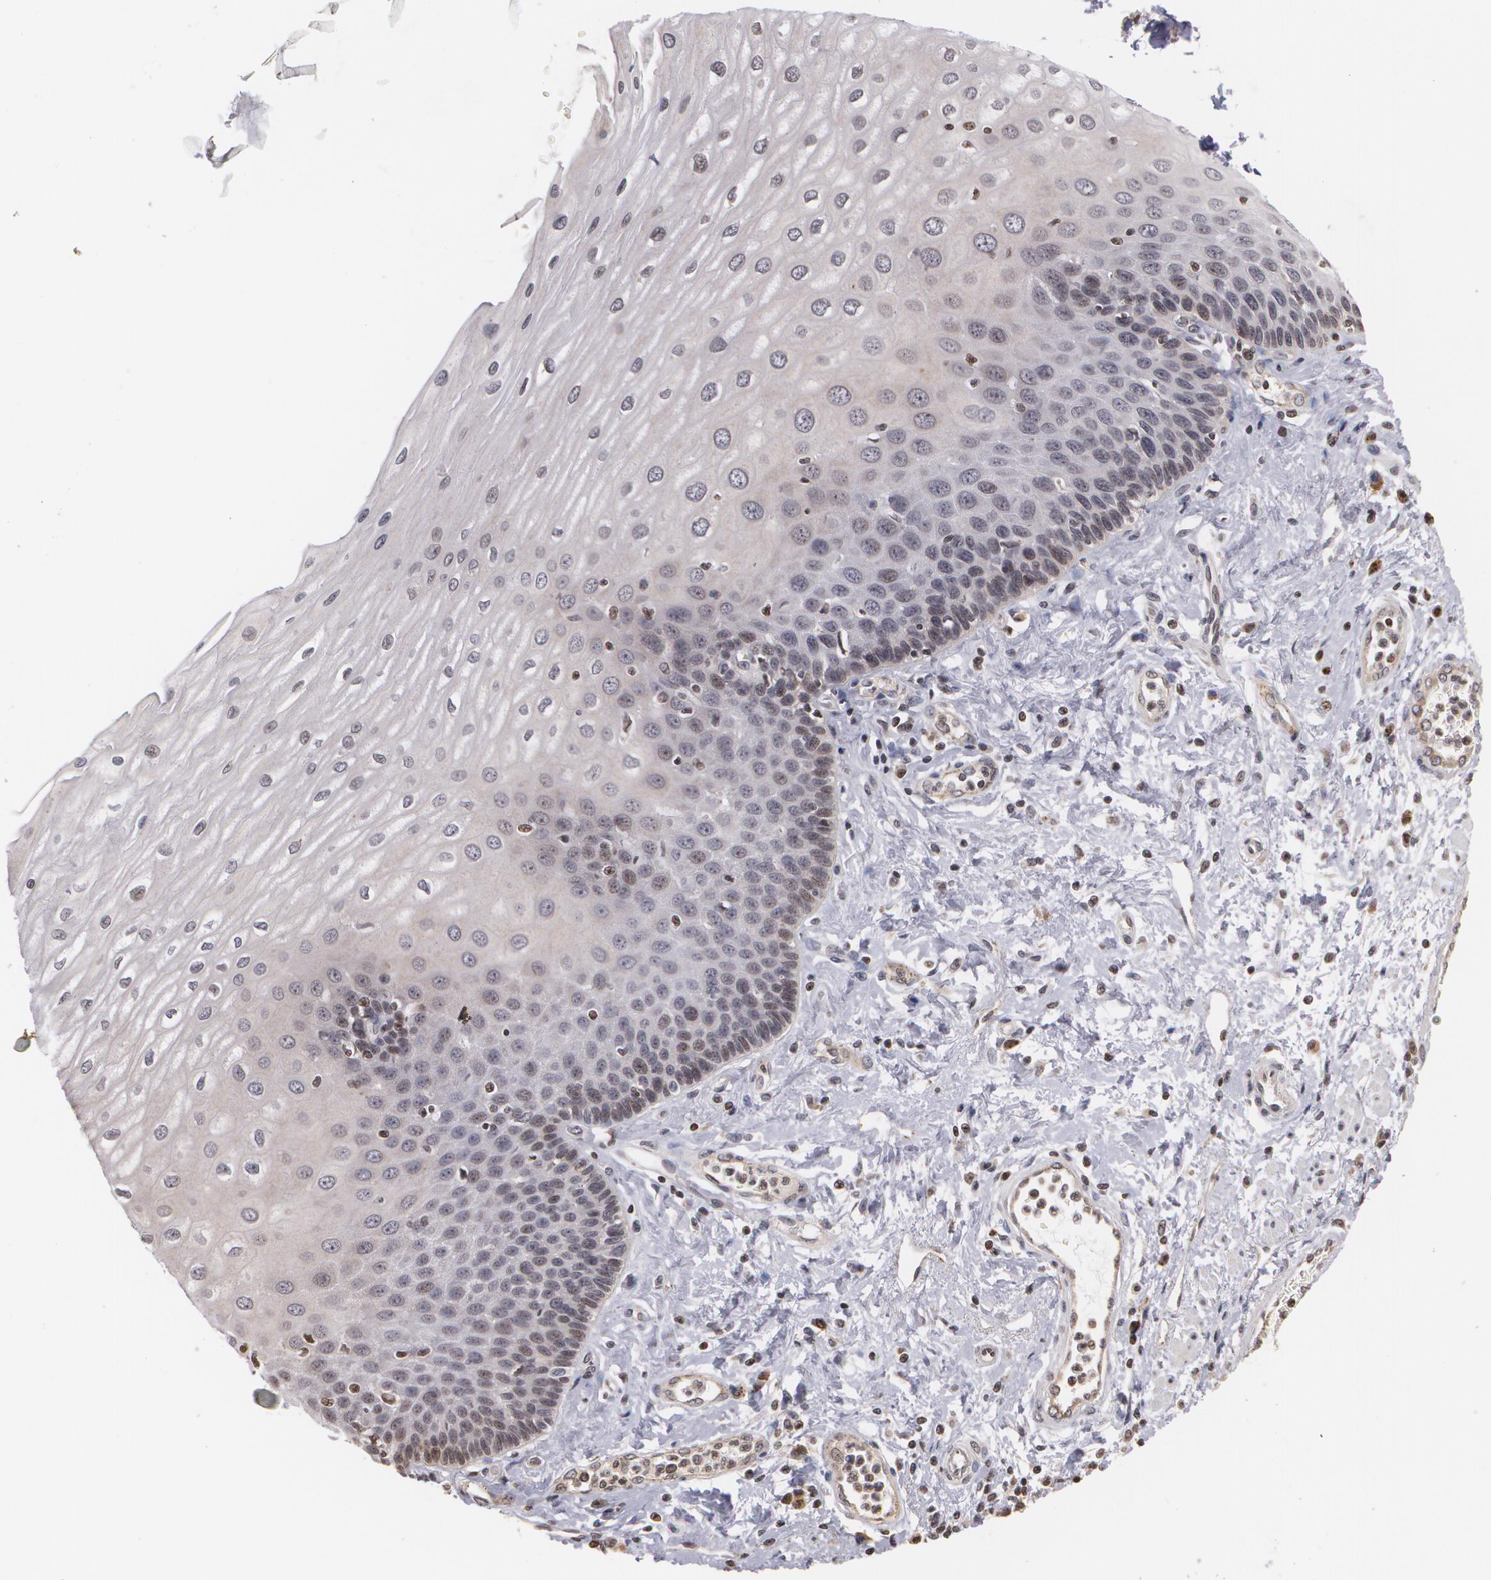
{"staining": {"intensity": "weak", "quantity": "<25%", "location": "nuclear"}, "tissue": "esophagus", "cell_type": "Squamous epithelial cells", "image_type": "normal", "snomed": [{"axis": "morphology", "description": "Normal tissue, NOS"}, {"axis": "topography", "description": "Esophagus"}], "caption": "This is a micrograph of immunohistochemistry staining of benign esophagus, which shows no positivity in squamous epithelial cells.", "gene": "VAV3", "patient": {"sex": "male", "age": 62}}